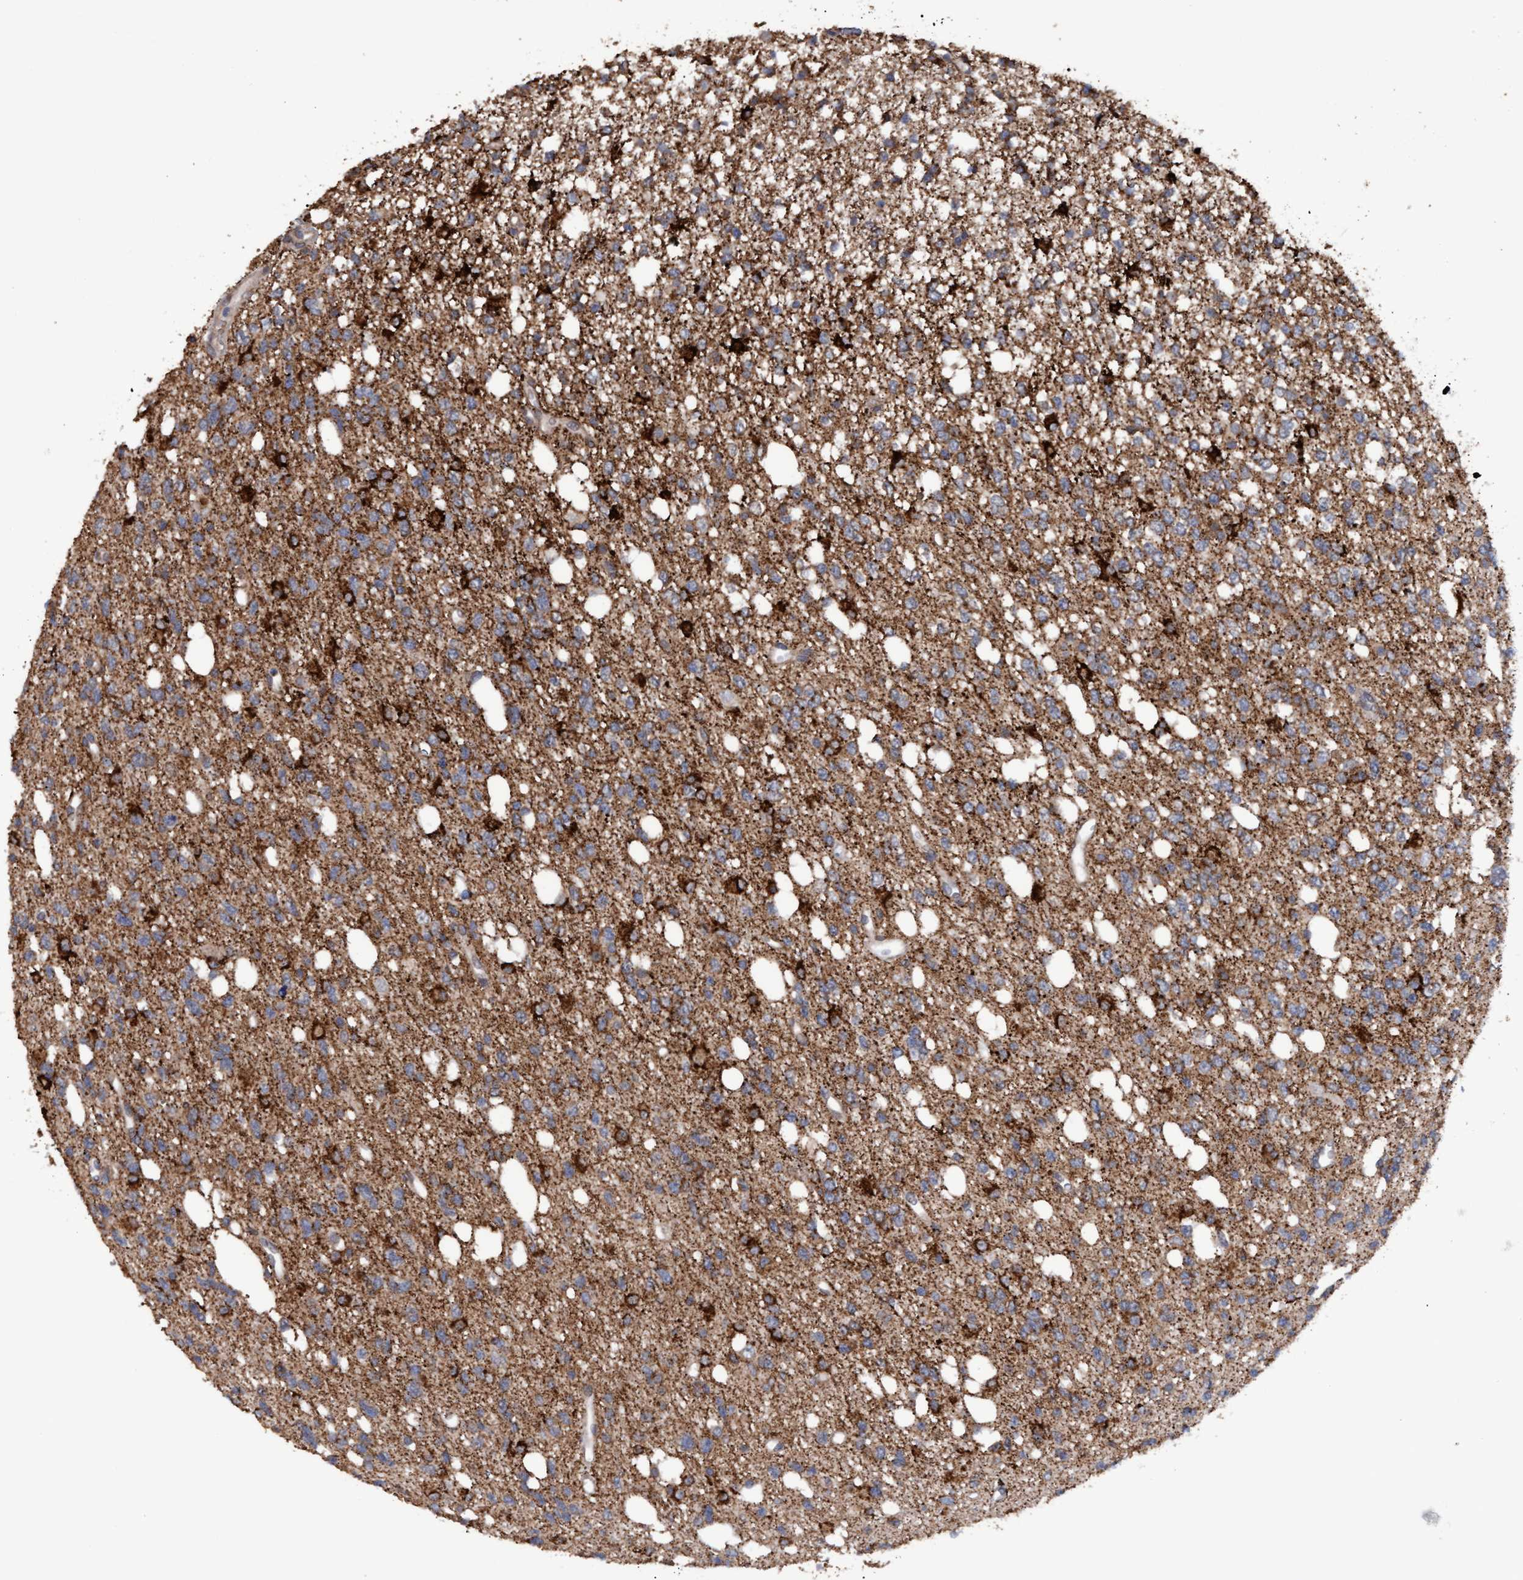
{"staining": {"intensity": "strong", "quantity": "<25%", "location": "cytoplasmic/membranous"}, "tissue": "glioma", "cell_type": "Tumor cells", "image_type": "cancer", "snomed": [{"axis": "morphology", "description": "Glioma, malignant, High grade"}, {"axis": "topography", "description": "Brain"}], "caption": "Malignant glioma (high-grade) tissue shows strong cytoplasmic/membranous staining in approximately <25% of tumor cells, visualized by immunohistochemistry.", "gene": "MGLL", "patient": {"sex": "female", "age": 62}}